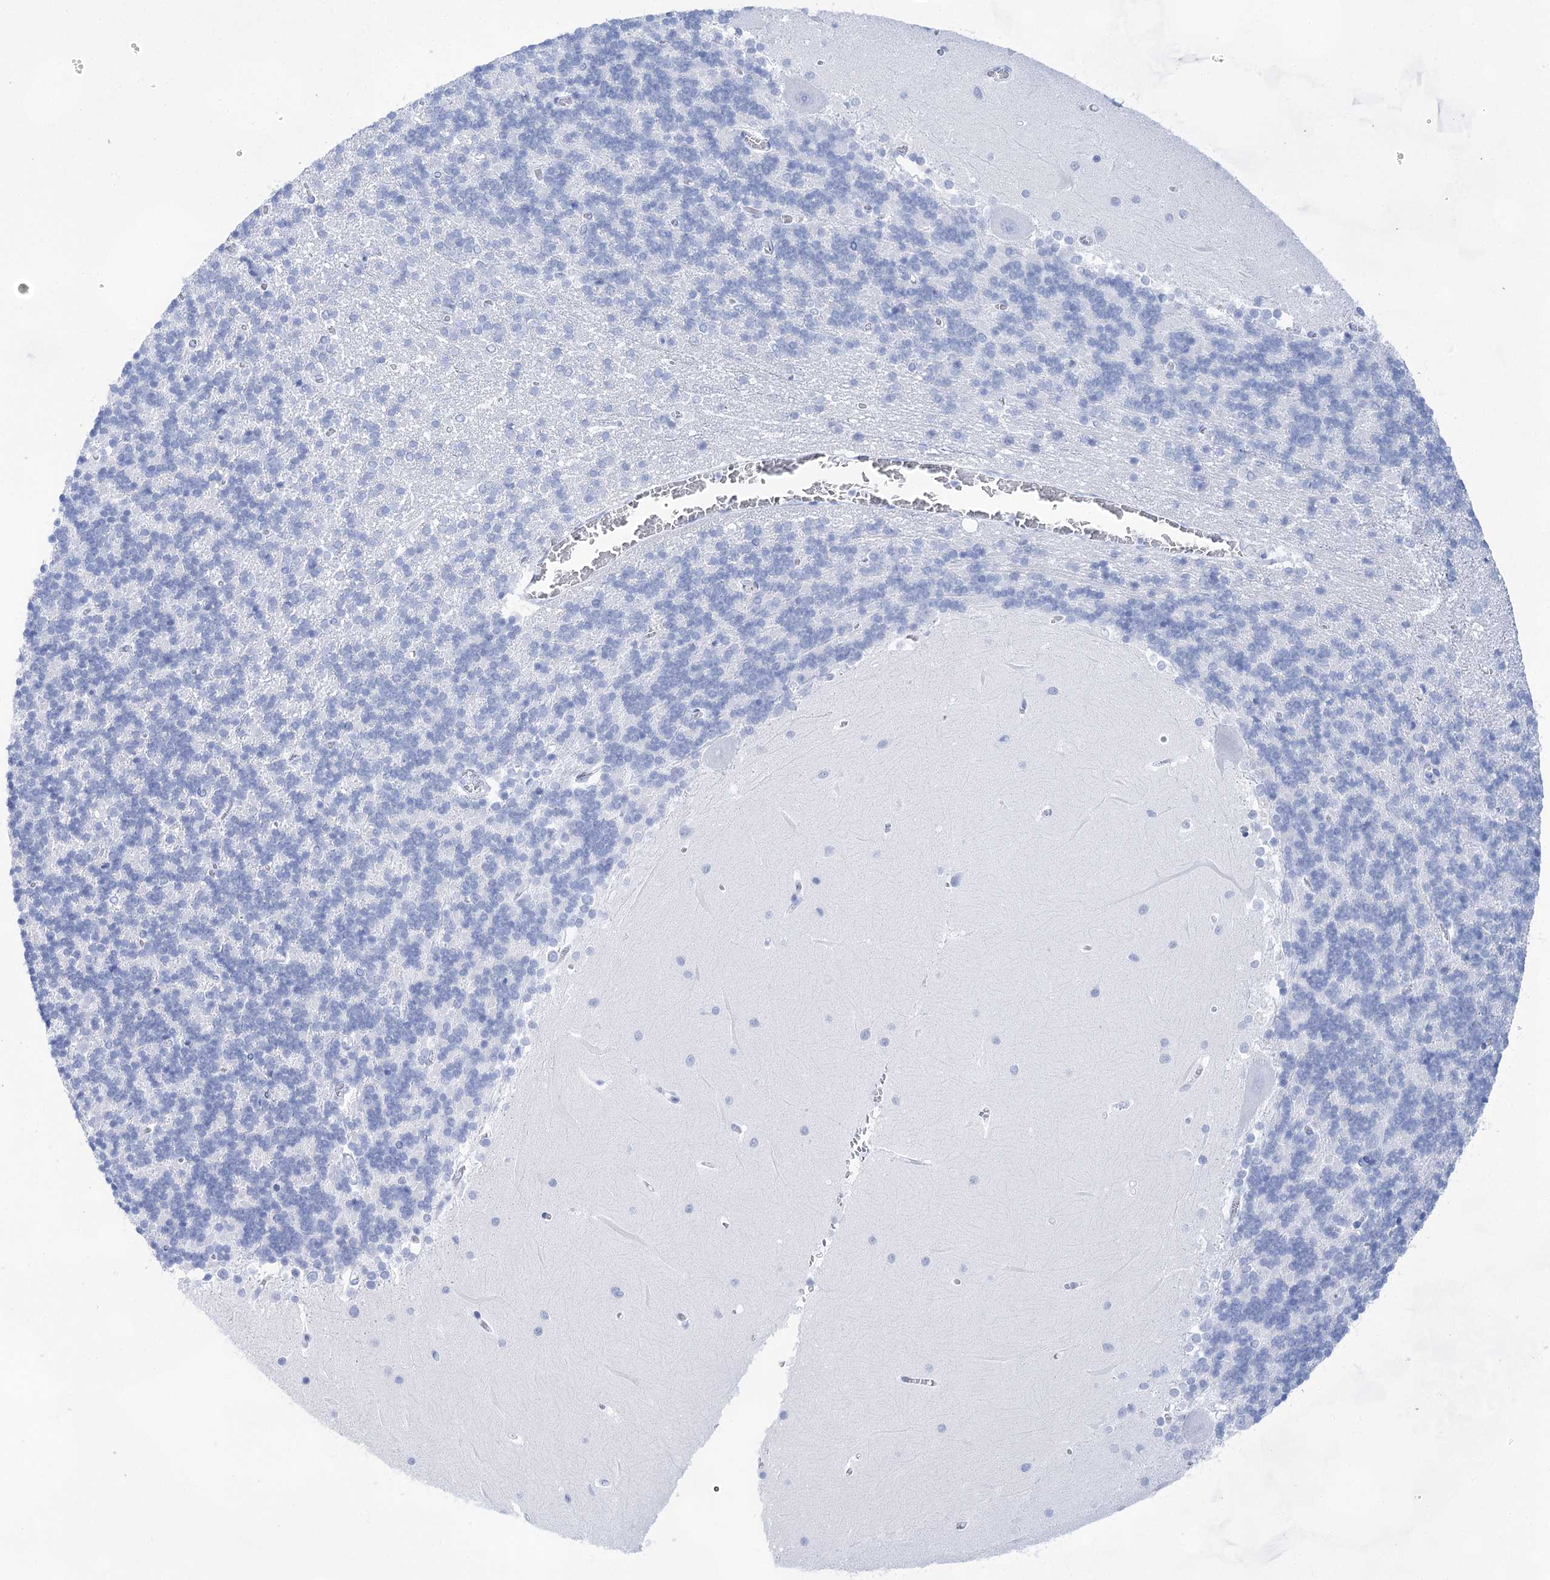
{"staining": {"intensity": "negative", "quantity": "none", "location": "none"}, "tissue": "cerebellum", "cell_type": "Cells in granular layer", "image_type": "normal", "snomed": [{"axis": "morphology", "description": "Normal tissue, NOS"}, {"axis": "topography", "description": "Cerebellum"}], "caption": "There is no significant expression in cells in granular layer of cerebellum. Nuclei are stained in blue.", "gene": "LALBA", "patient": {"sex": "male", "age": 37}}